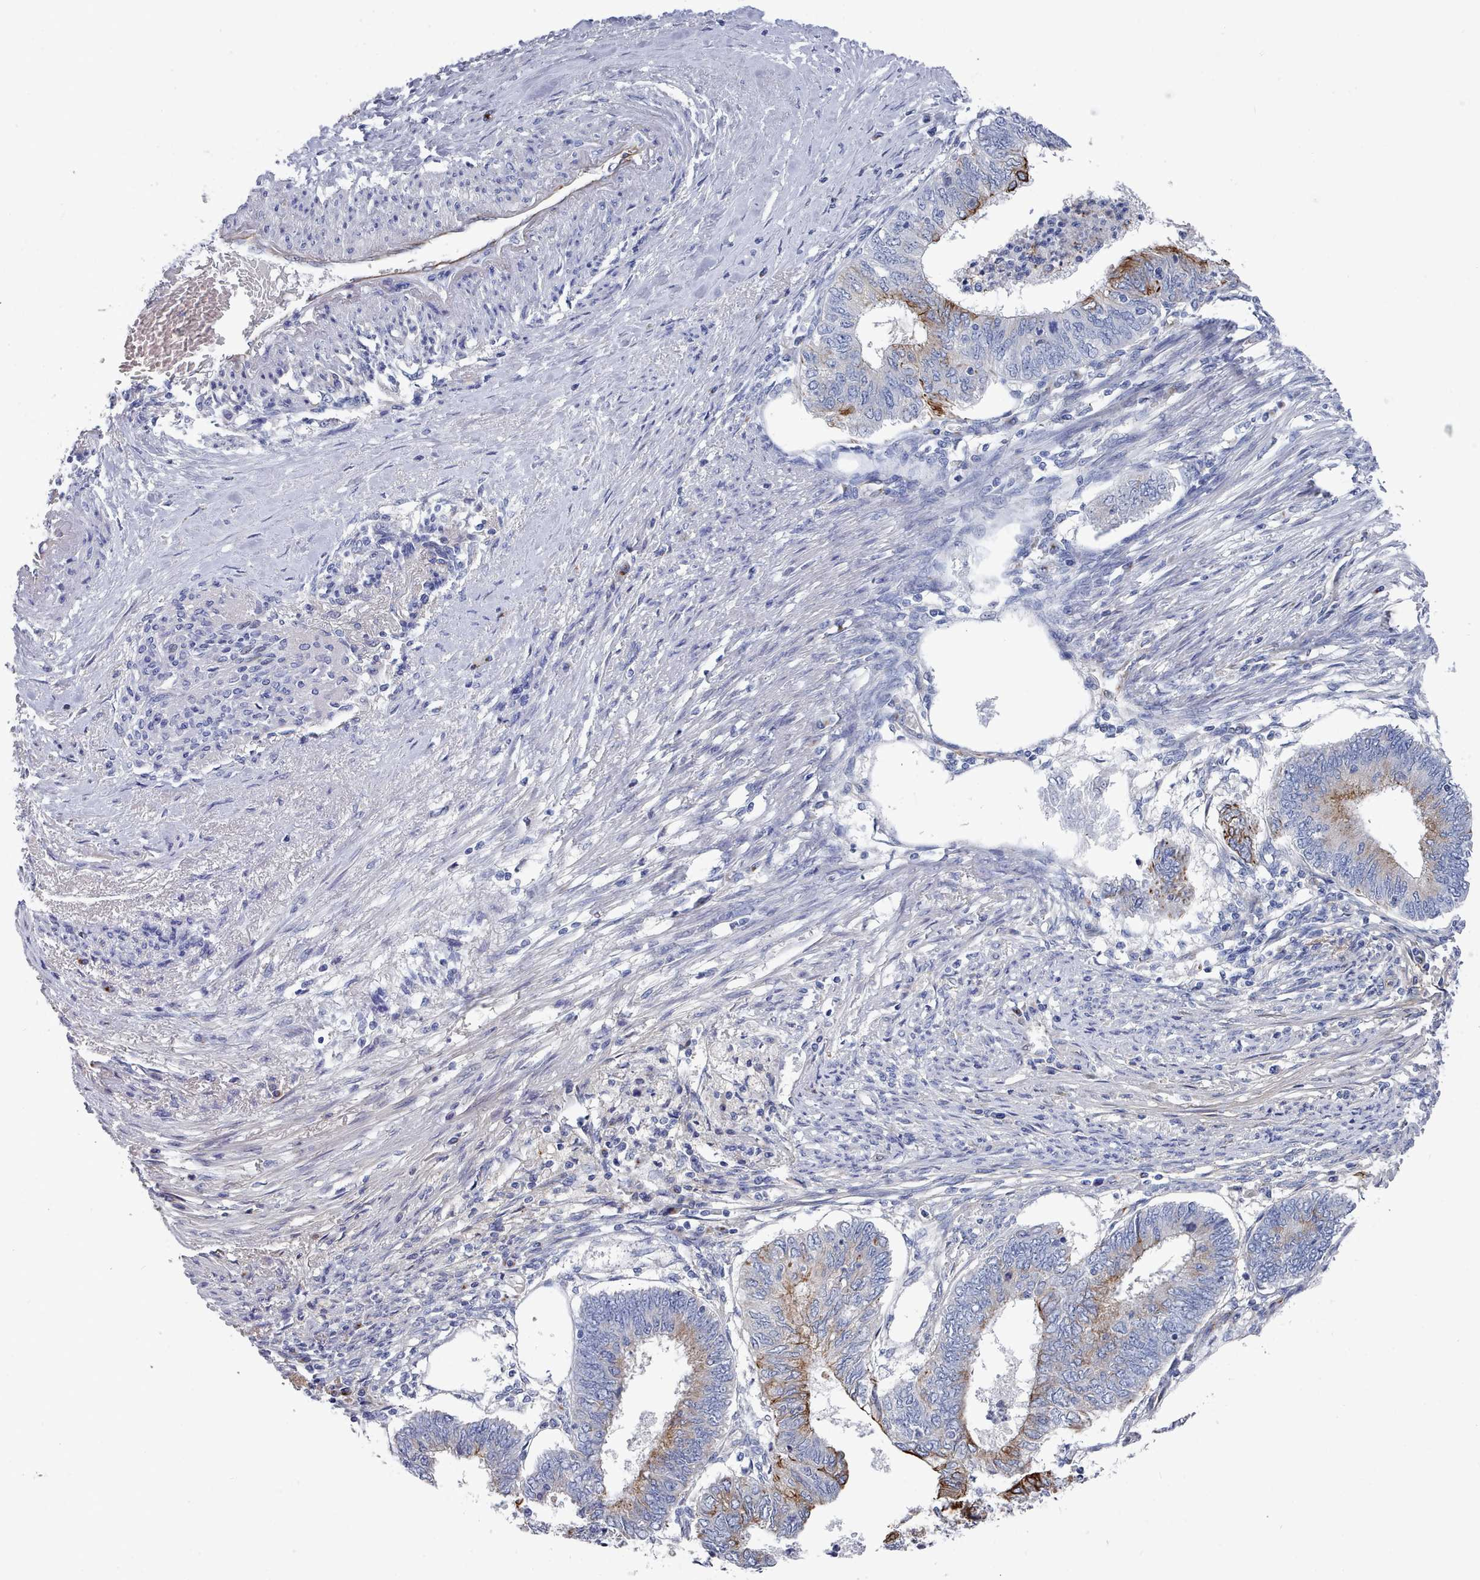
{"staining": {"intensity": "moderate", "quantity": "25%-75%", "location": "cytoplasmic/membranous"}, "tissue": "endometrial cancer", "cell_type": "Tumor cells", "image_type": "cancer", "snomed": [{"axis": "morphology", "description": "Adenocarcinoma, NOS"}, {"axis": "topography", "description": "Endometrium"}], "caption": "Immunohistochemistry (IHC) image of neoplastic tissue: human endometrial adenocarcinoma stained using immunohistochemistry (IHC) demonstrates medium levels of moderate protein expression localized specifically in the cytoplasmic/membranous of tumor cells, appearing as a cytoplasmic/membranous brown color.", "gene": "PDE4C", "patient": {"sex": "female", "age": 68}}